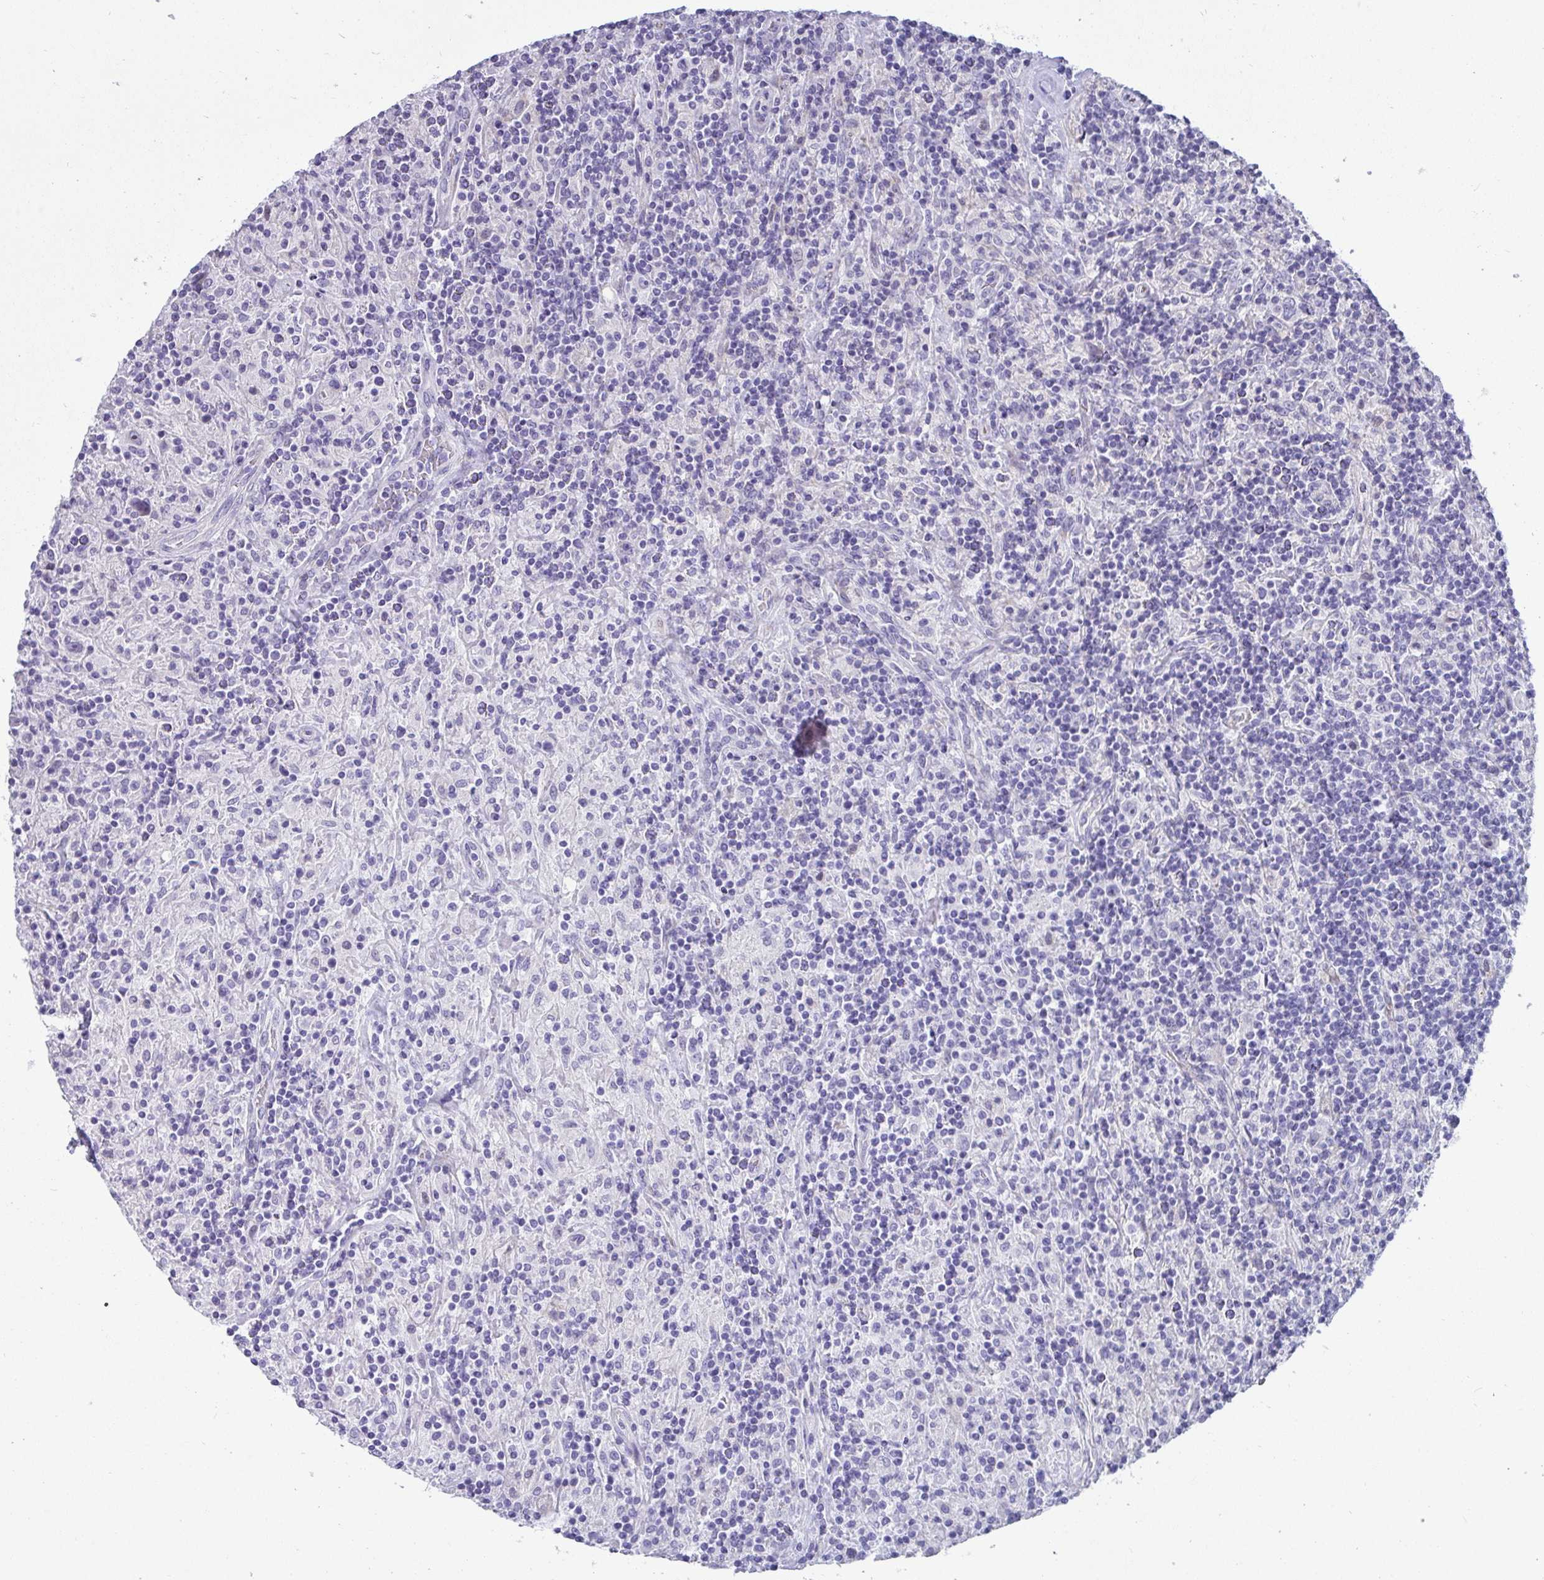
{"staining": {"intensity": "negative", "quantity": "none", "location": "none"}, "tissue": "lymphoma", "cell_type": "Tumor cells", "image_type": "cancer", "snomed": [{"axis": "morphology", "description": "Hodgkin's disease, NOS"}, {"axis": "topography", "description": "Lymph node"}], "caption": "IHC of human Hodgkin's disease shows no positivity in tumor cells.", "gene": "AK5", "patient": {"sex": "male", "age": 70}}